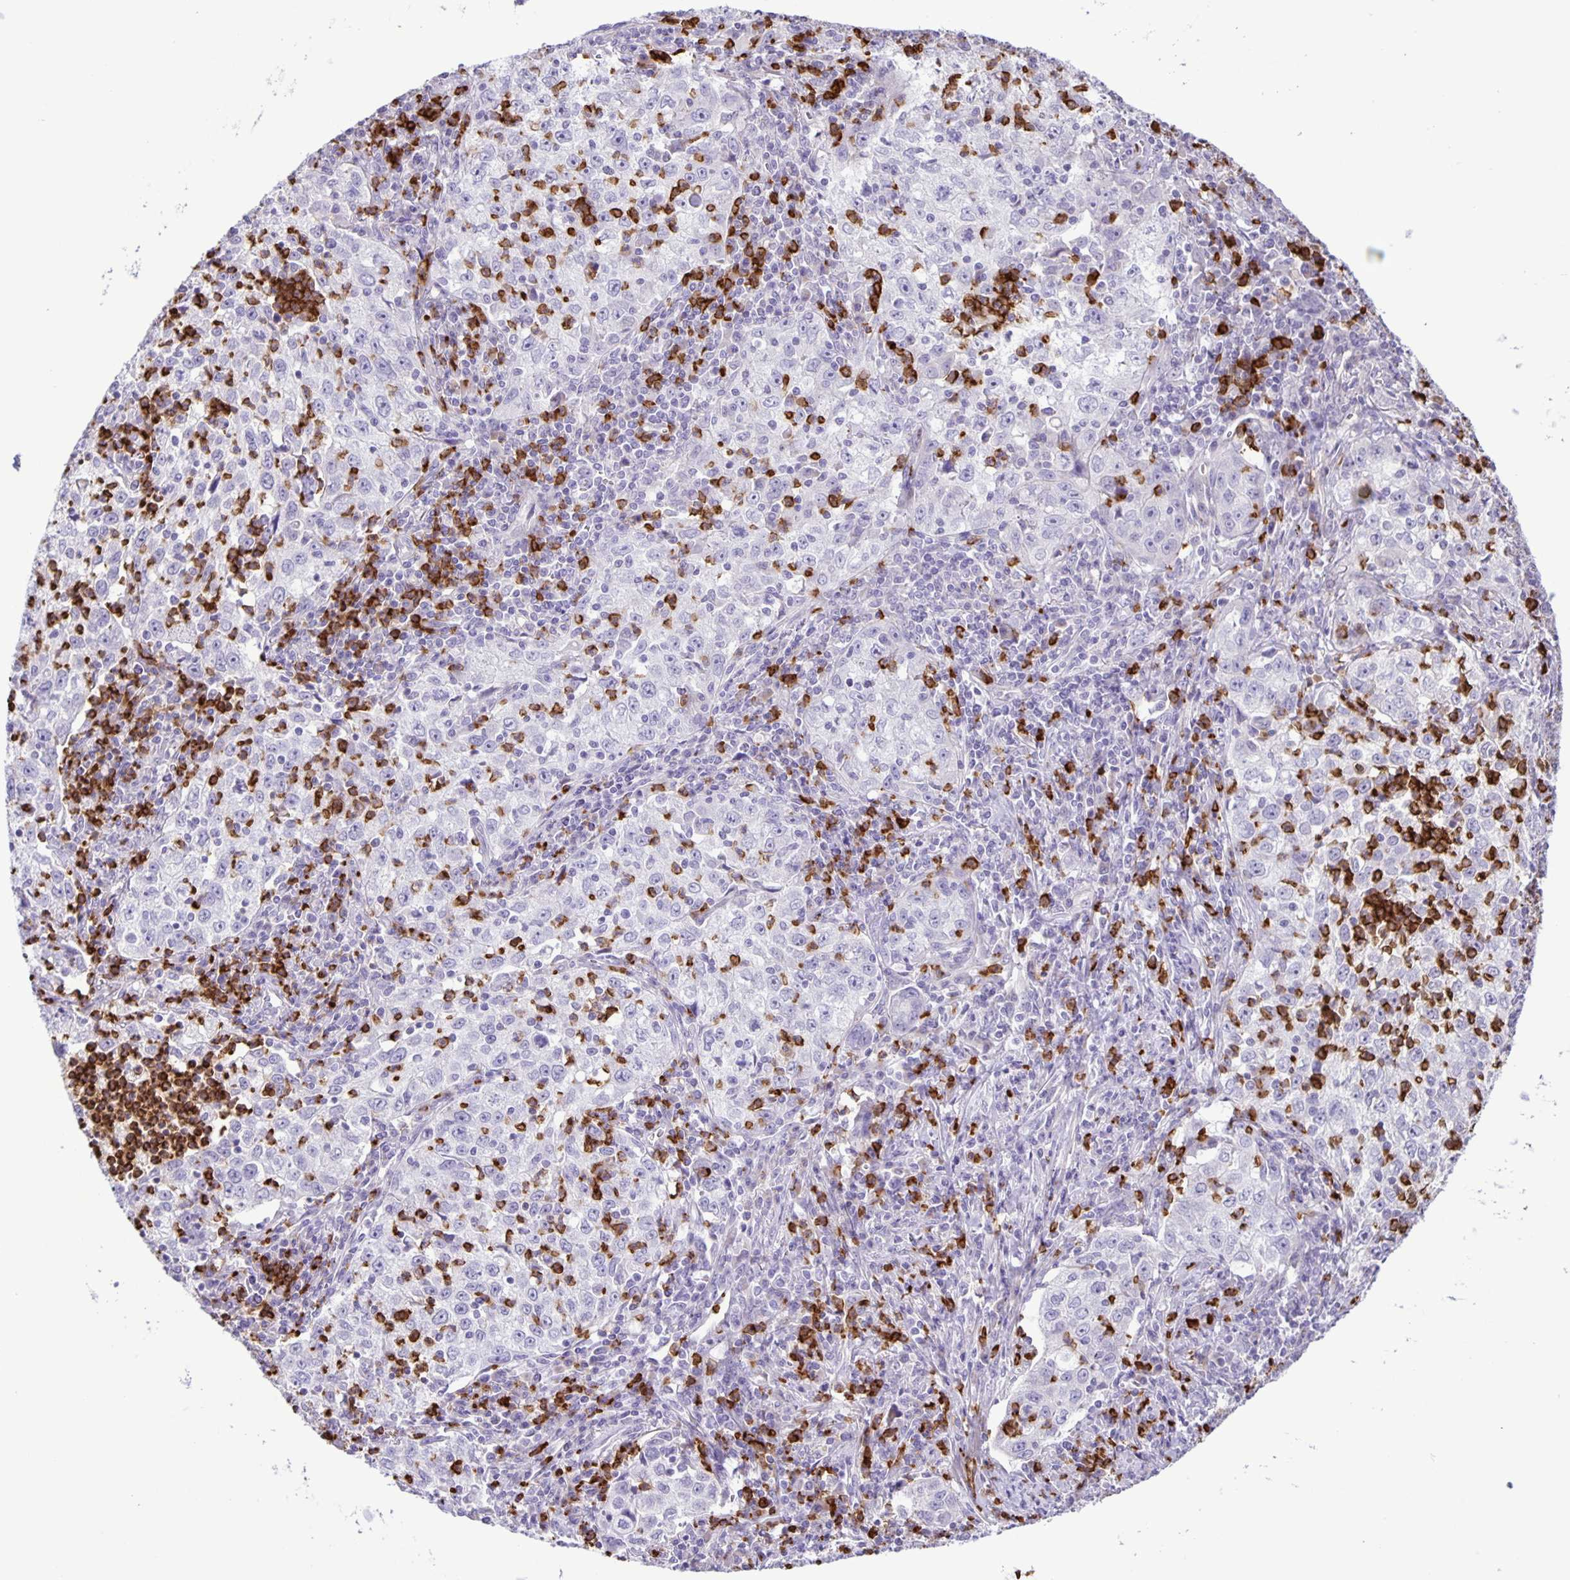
{"staining": {"intensity": "negative", "quantity": "none", "location": "none"}, "tissue": "lung cancer", "cell_type": "Tumor cells", "image_type": "cancer", "snomed": [{"axis": "morphology", "description": "Squamous cell carcinoma, NOS"}, {"axis": "topography", "description": "Lung"}], "caption": "Photomicrograph shows no significant protein staining in tumor cells of lung cancer.", "gene": "ADCK1", "patient": {"sex": "male", "age": 71}}